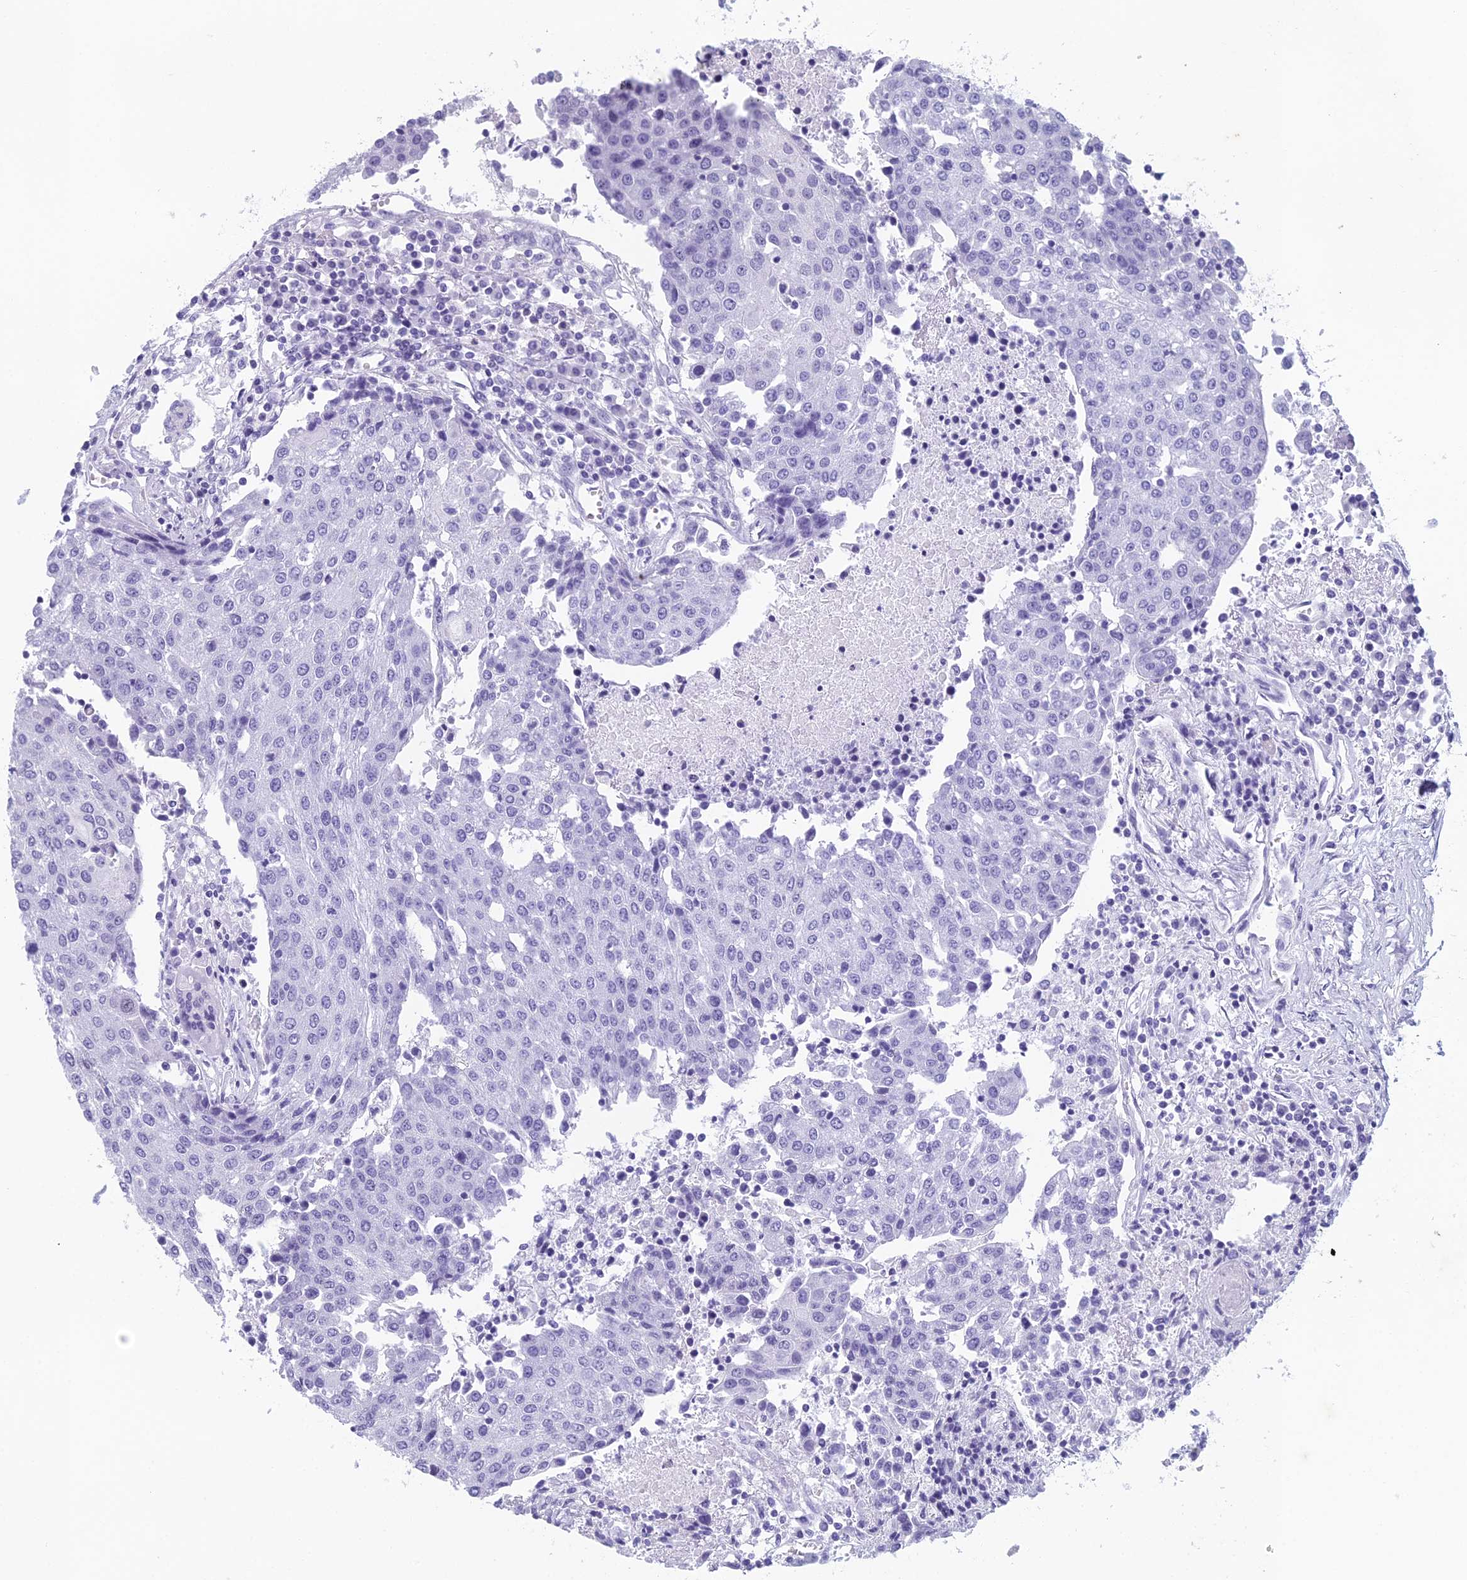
{"staining": {"intensity": "negative", "quantity": "none", "location": "none"}, "tissue": "urothelial cancer", "cell_type": "Tumor cells", "image_type": "cancer", "snomed": [{"axis": "morphology", "description": "Urothelial carcinoma, High grade"}, {"axis": "topography", "description": "Urinary bladder"}], "caption": "Tumor cells are negative for brown protein staining in high-grade urothelial carcinoma.", "gene": "RGS17", "patient": {"sex": "female", "age": 85}}